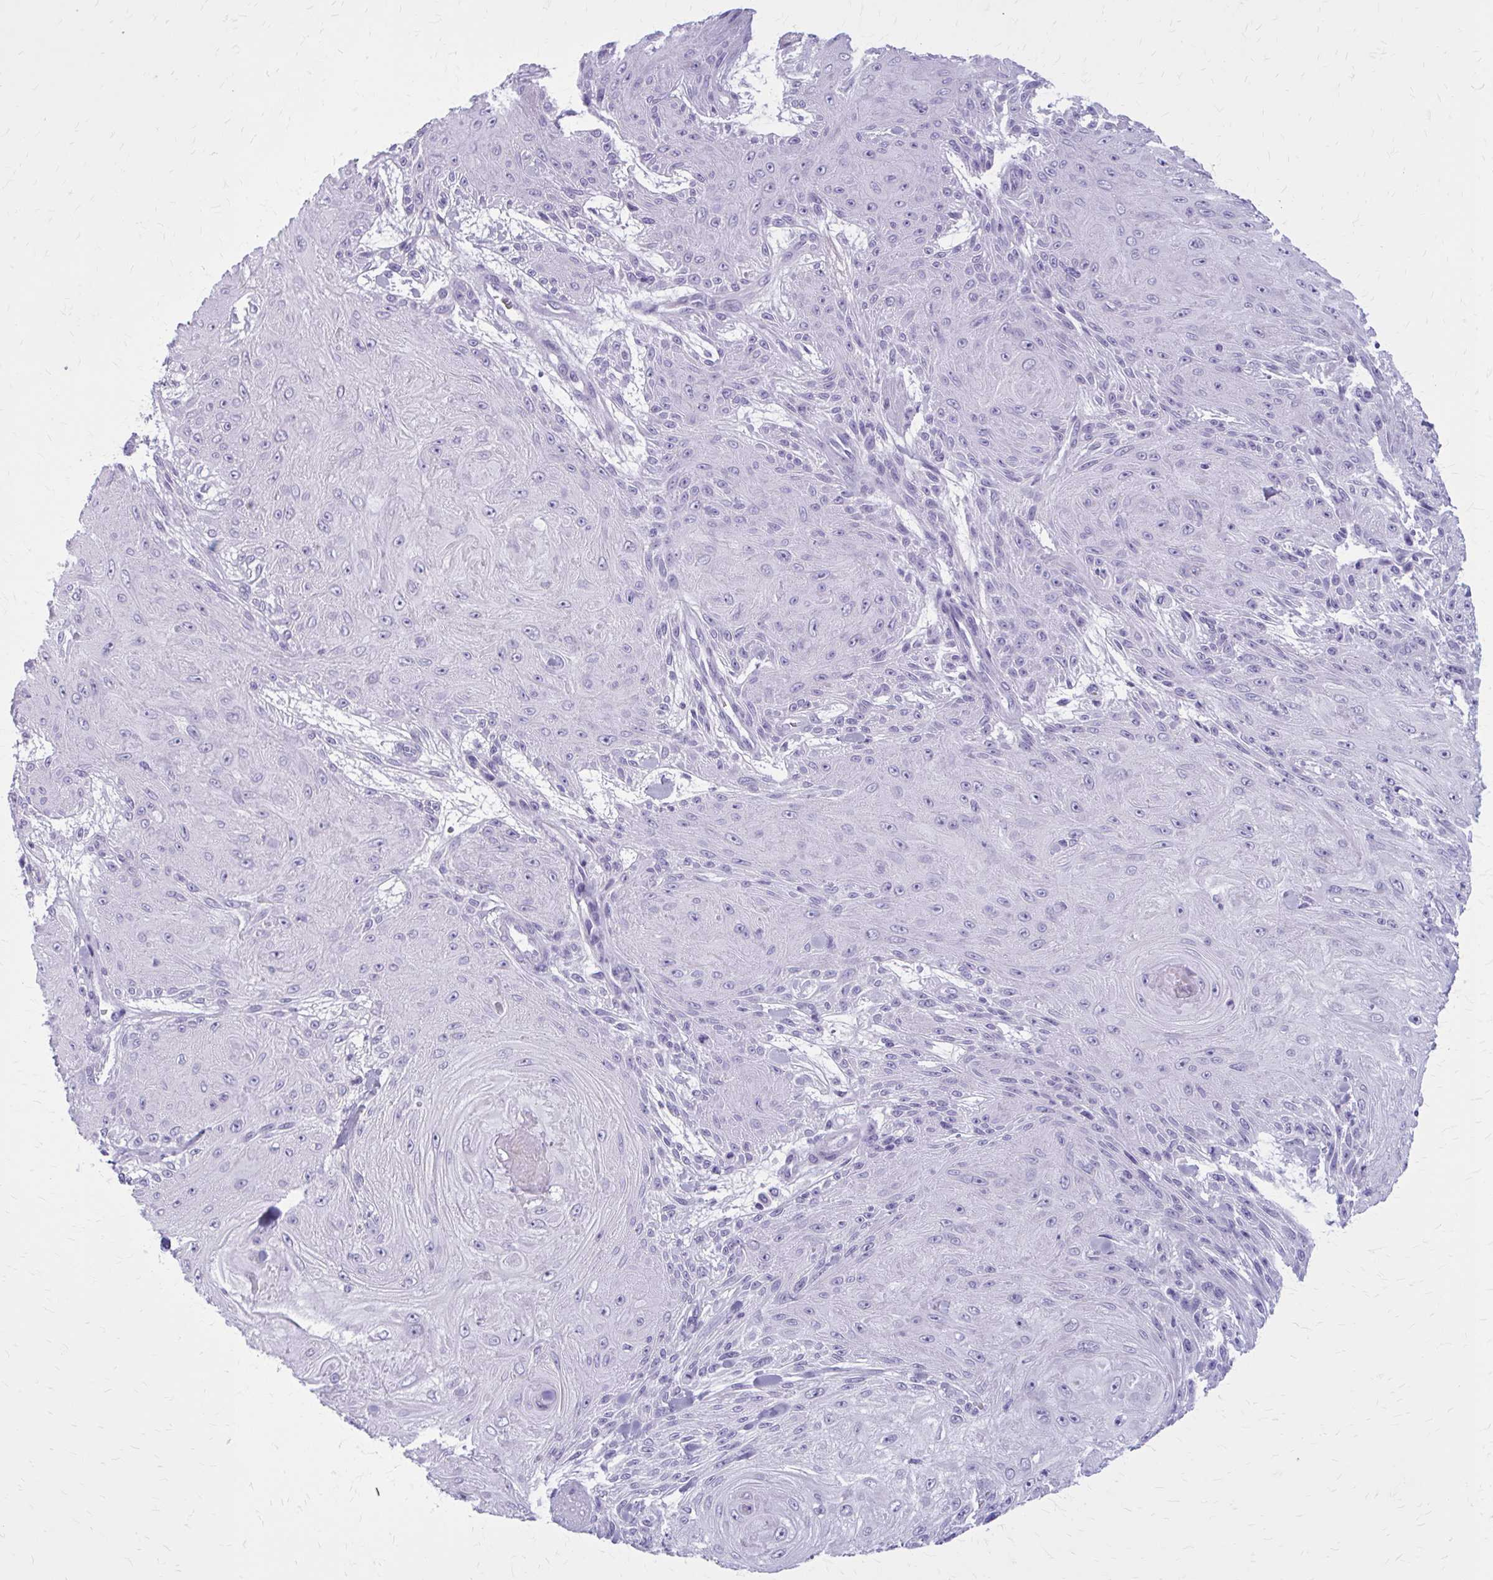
{"staining": {"intensity": "negative", "quantity": "none", "location": "none"}, "tissue": "skin cancer", "cell_type": "Tumor cells", "image_type": "cancer", "snomed": [{"axis": "morphology", "description": "Squamous cell carcinoma, NOS"}, {"axis": "topography", "description": "Skin"}], "caption": "Immunohistochemistry (IHC) micrograph of neoplastic tissue: skin squamous cell carcinoma stained with DAB reveals no significant protein staining in tumor cells. Brightfield microscopy of IHC stained with DAB (3,3'-diaminobenzidine) (brown) and hematoxylin (blue), captured at high magnification.", "gene": "ZDHHC7", "patient": {"sex": "male", "age": 88}}